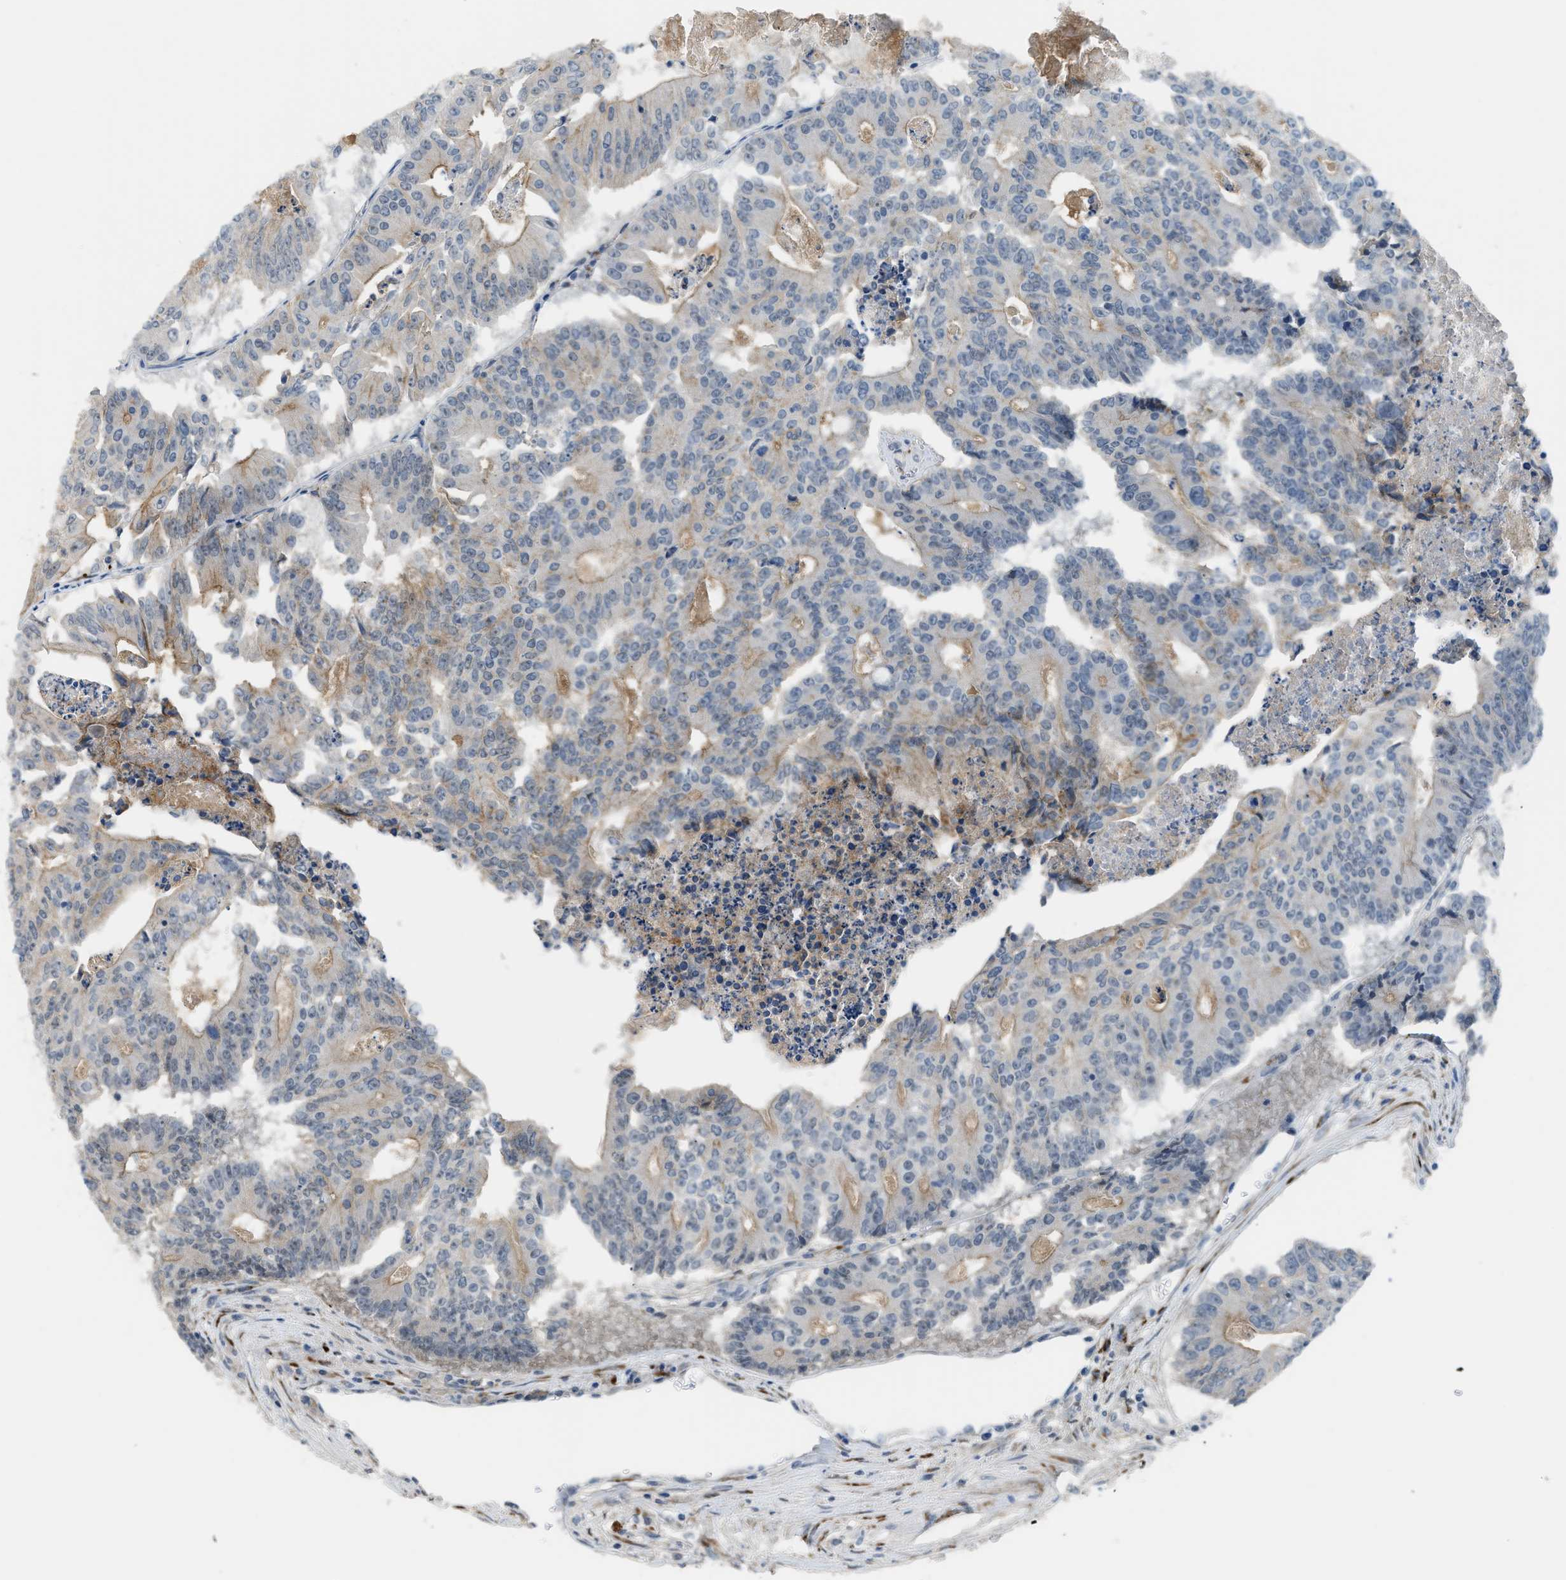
{"staining": {"intensity": "negative", "quantity": "none", "location": "none"}, "tissue": "colorectal cancer", "cell_type": "Tumor cells", "image_type": "cancer", "snomed": [{"axis": "morphology", "description": "Adenocarcinoma, NOS"}, {"axis": "topography", "description": "Colon"}], "caption": "An image of human colorectal adenocarcinoma is negative for staining in tumor cells.", "gene": "TMEM154", "patient": {"sex": "male", "age": 87}}